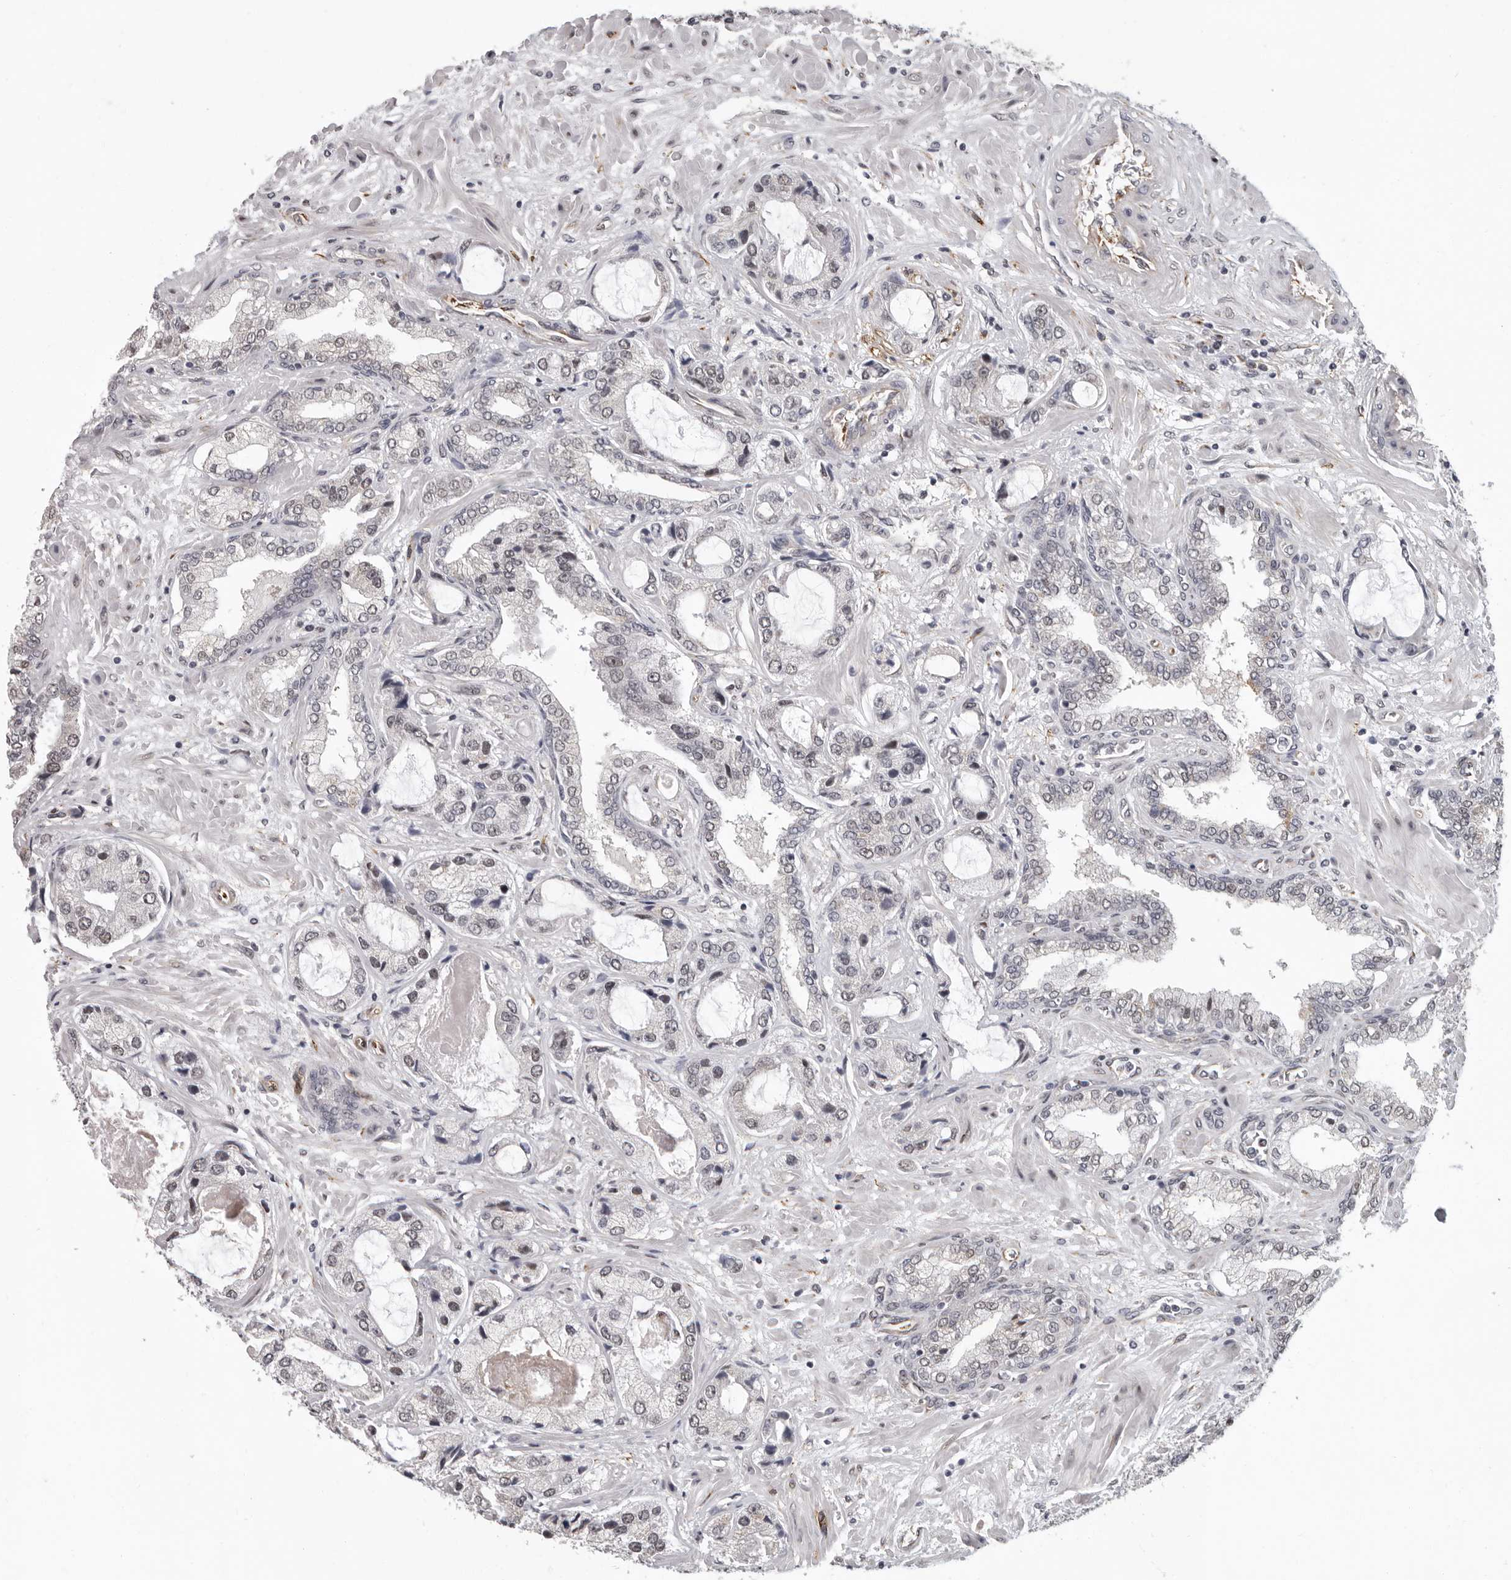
{"staining": {"intensity": "negative", "quantity": "none", "location": "none"}, "tissue": "prostate cancer", "cell_type": "Tumor cells", "image_type": "cancer", "snomed": [{"axis": "morphology", "description": "Normal tissue, NOS"}, {"axis": "morphology", "description": "Adenocarcinoma, High grade"}, {"axis": "topography", "description": "Prostate"}, {"axis": "topography", "description": "Peripheral nerve tissue"}], "caption": "Tumor cells are negative for protein expression in human prostate cancer. The staining was performed using DAB (3,3'-diaminobenzidine) to visualize the protein expression in brown, while the nuclei were stained in blue with hematoxylin (Magnification: 20x).", "gene": "RALGPS2", "patient": {"sex": "male", "age": 59}}